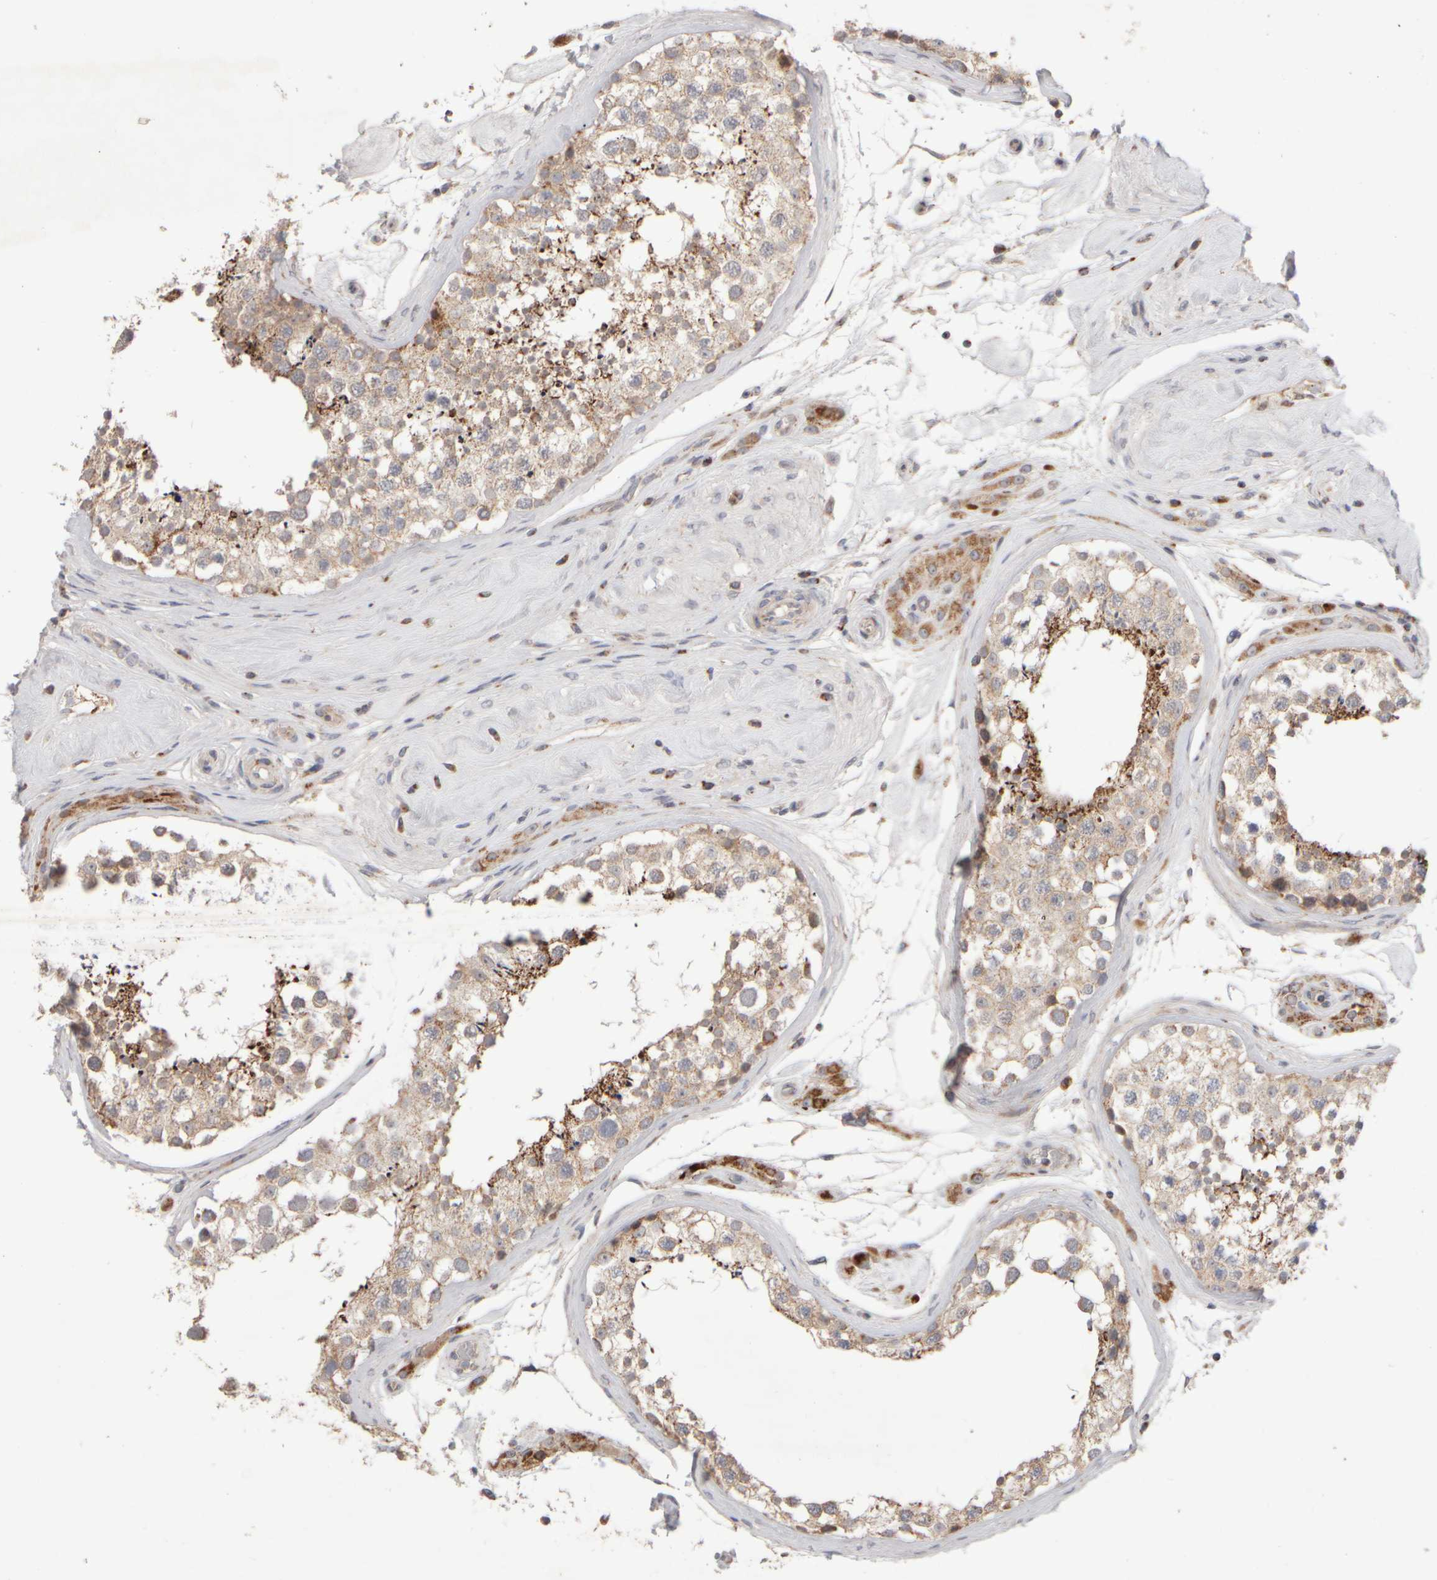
{"staining": {"intensity": "weak", "quantity": ">75%", "location": "cytoplasmic/membranous"}, "tissue": "testis", "cell_type": "Cells in seminiferous ducts", "image_type": "normal", "snomed": [{"axis": "morphology", "description": "Normal tissue, NOS"}, {"axis": "topography", "description": "Testis"}], "caption": "DAB immunohistochemical staining of unremarkable human testis exhibits weak cytoplasmic/membranous protein positivity in about >75% of cells in seminiferous ducts. The protein of interest is shown in brown color, while the nuclei are stained blue.", "gene": "CHADL", "patient": {"sex": "male", "age": 46}}